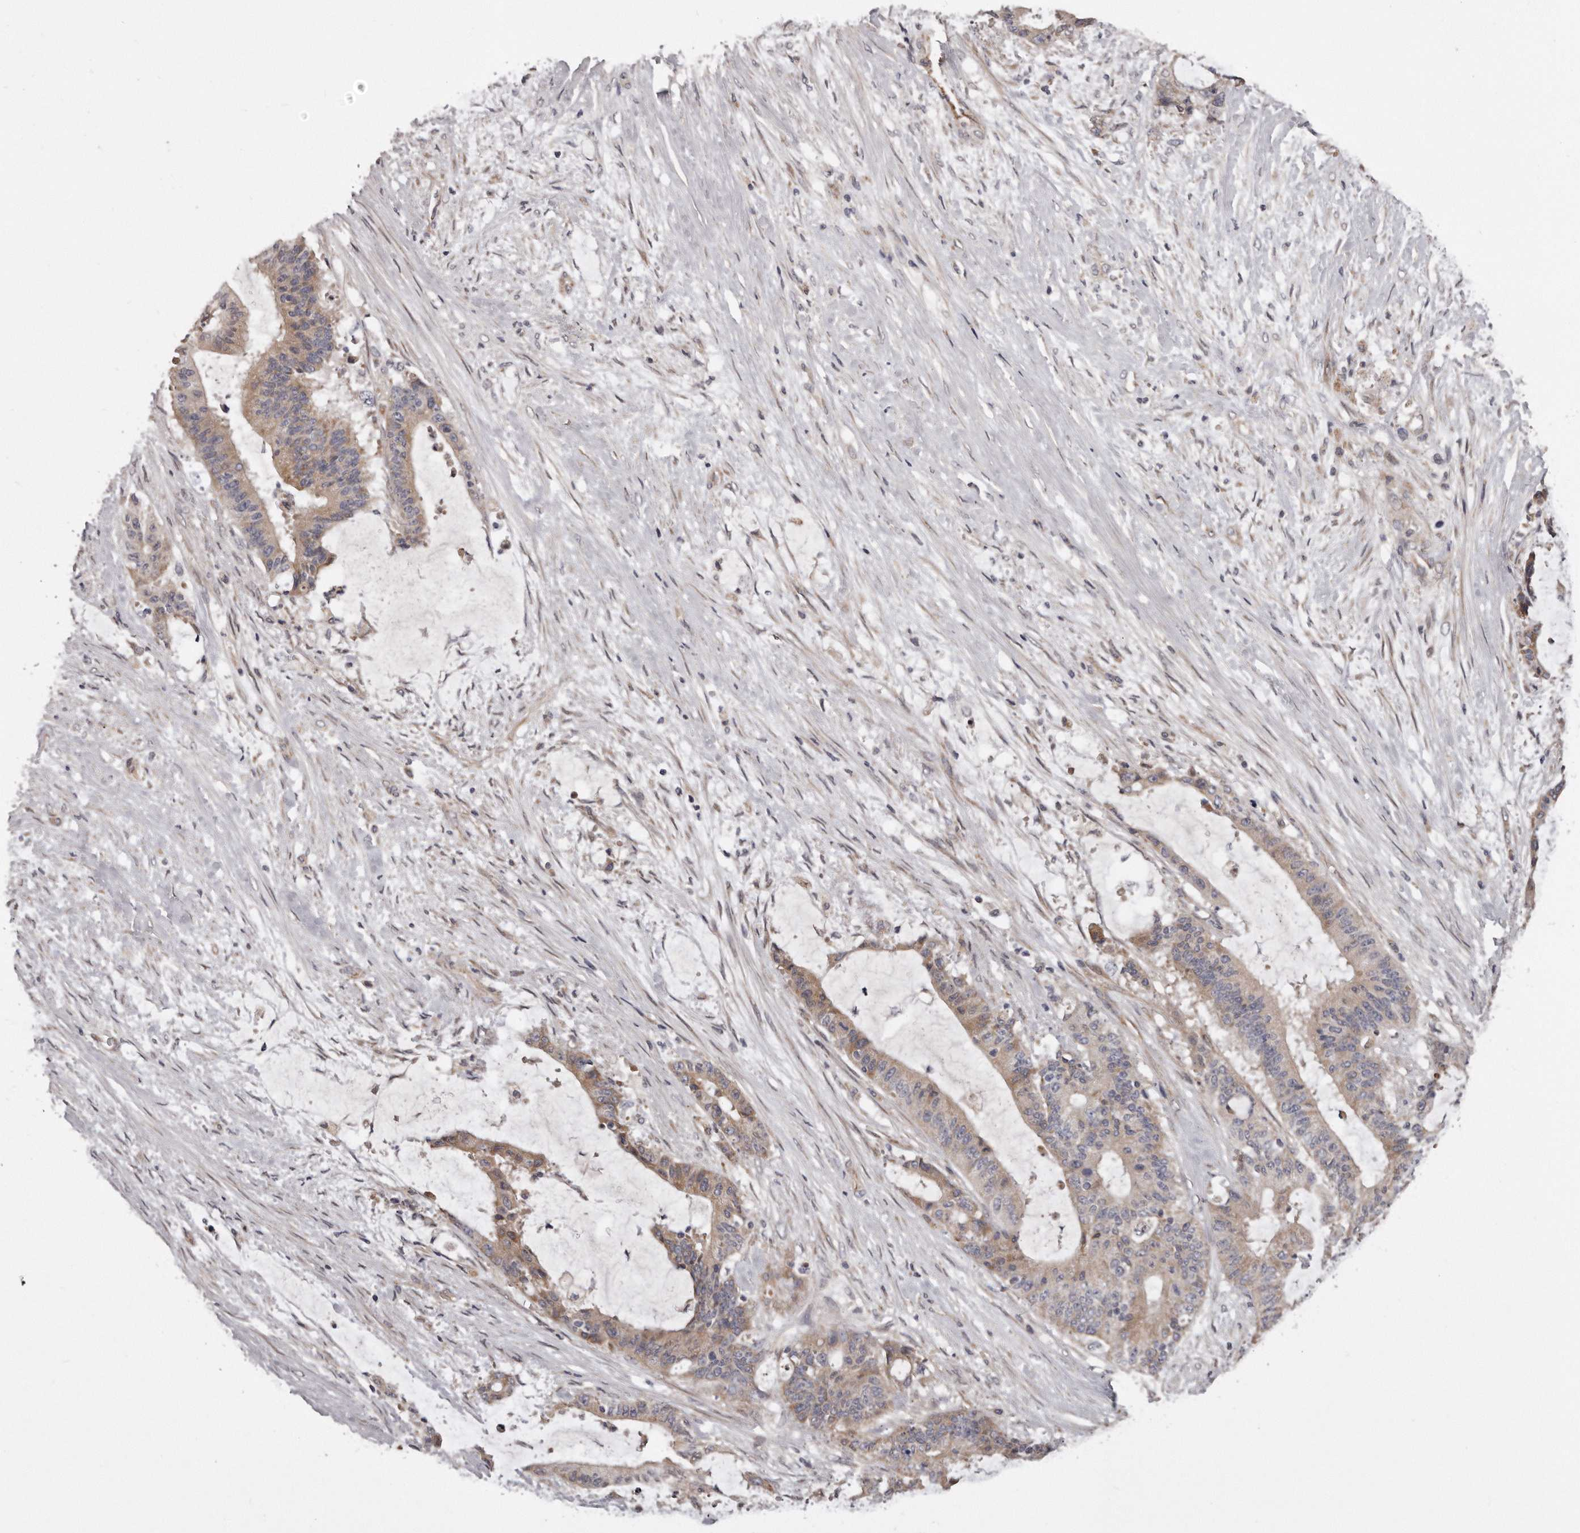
{"staining": {"intensity": "weak", "quantity": ">75%", "location": "cytoplasmic/membranous"}, "tissue": "liver cancer", "cell_type": "Tumor cells", "image_type": "cancer", "snomed": [{"axis": "morphology", "description": "Normal tissue, NOS"}, {"axis": "morphology", "description": "Cholangiocarcinoma"}, {"axis": "topography", "description": "Liver"}, {"axis": "topography", "description": "Peripheral nerve tissue"}], "caption": "Cholangiocarcinoma (liver) stained with a protein marker exhibits weak staining in tumor cells.", "gene": "ARMCX1", "patient": {"sex": "female", "age": 73}}